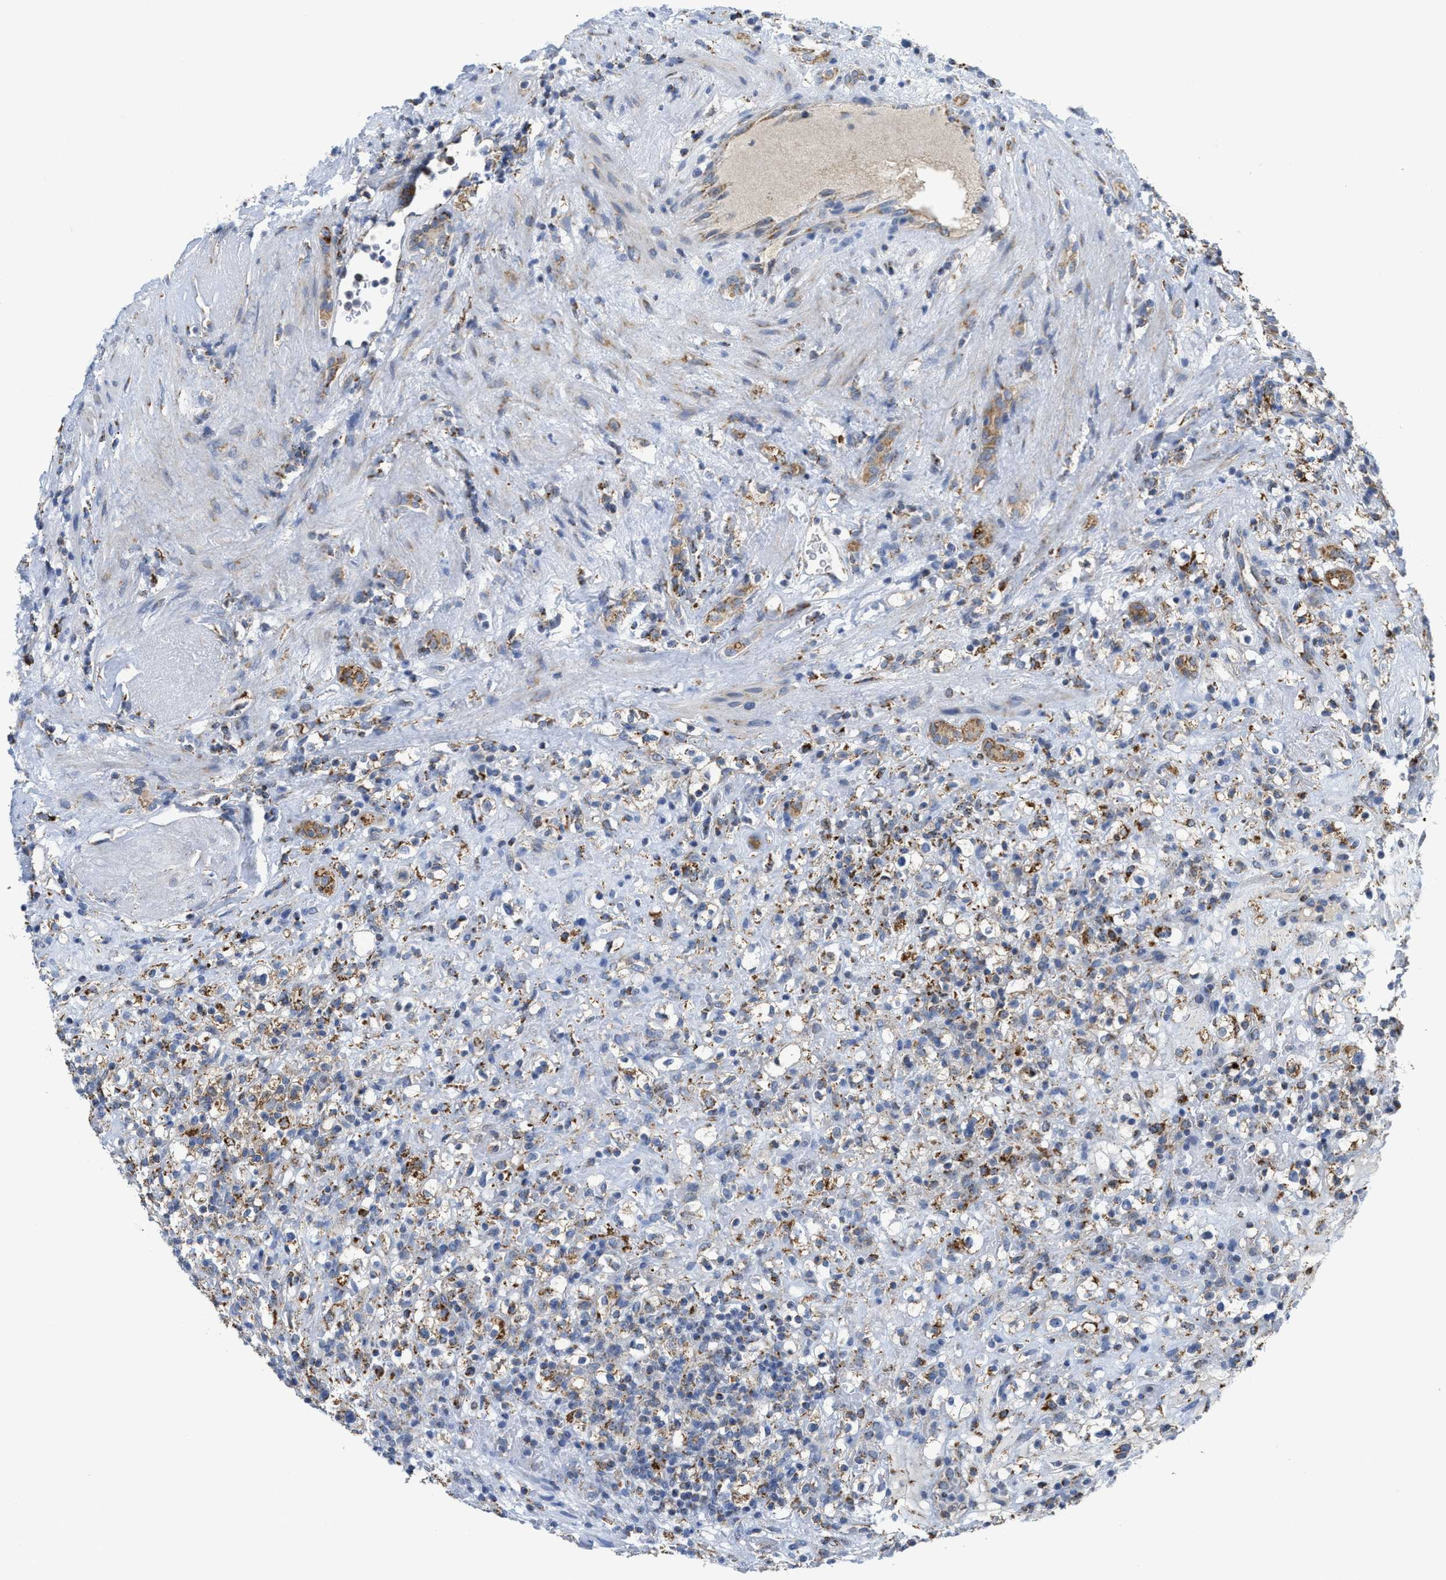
{"staining": {"intensity": "moderate", "quantity": ">75%", "location": "cytoplasmic/membranous"}, "tissue": "renal cancer", "cell_type": "Tumor cells", "image_type": "cancer", "snomed": [{"axis": "morphology", "description": "Normal tissue, NOS"}, {"axis": "morphology", "description": "Adenocarcinoma, NOS"}, {"axis": "topography", "description": "Kidney"}], "caption": "IHC of human adenocarcinoma (renal) displays medium levels of moderate cytoplasmic/membranous staining in approximately >75% of tumor cells.", "gene": "GATD3", "patient": {"sex": "female", "age": 72}}